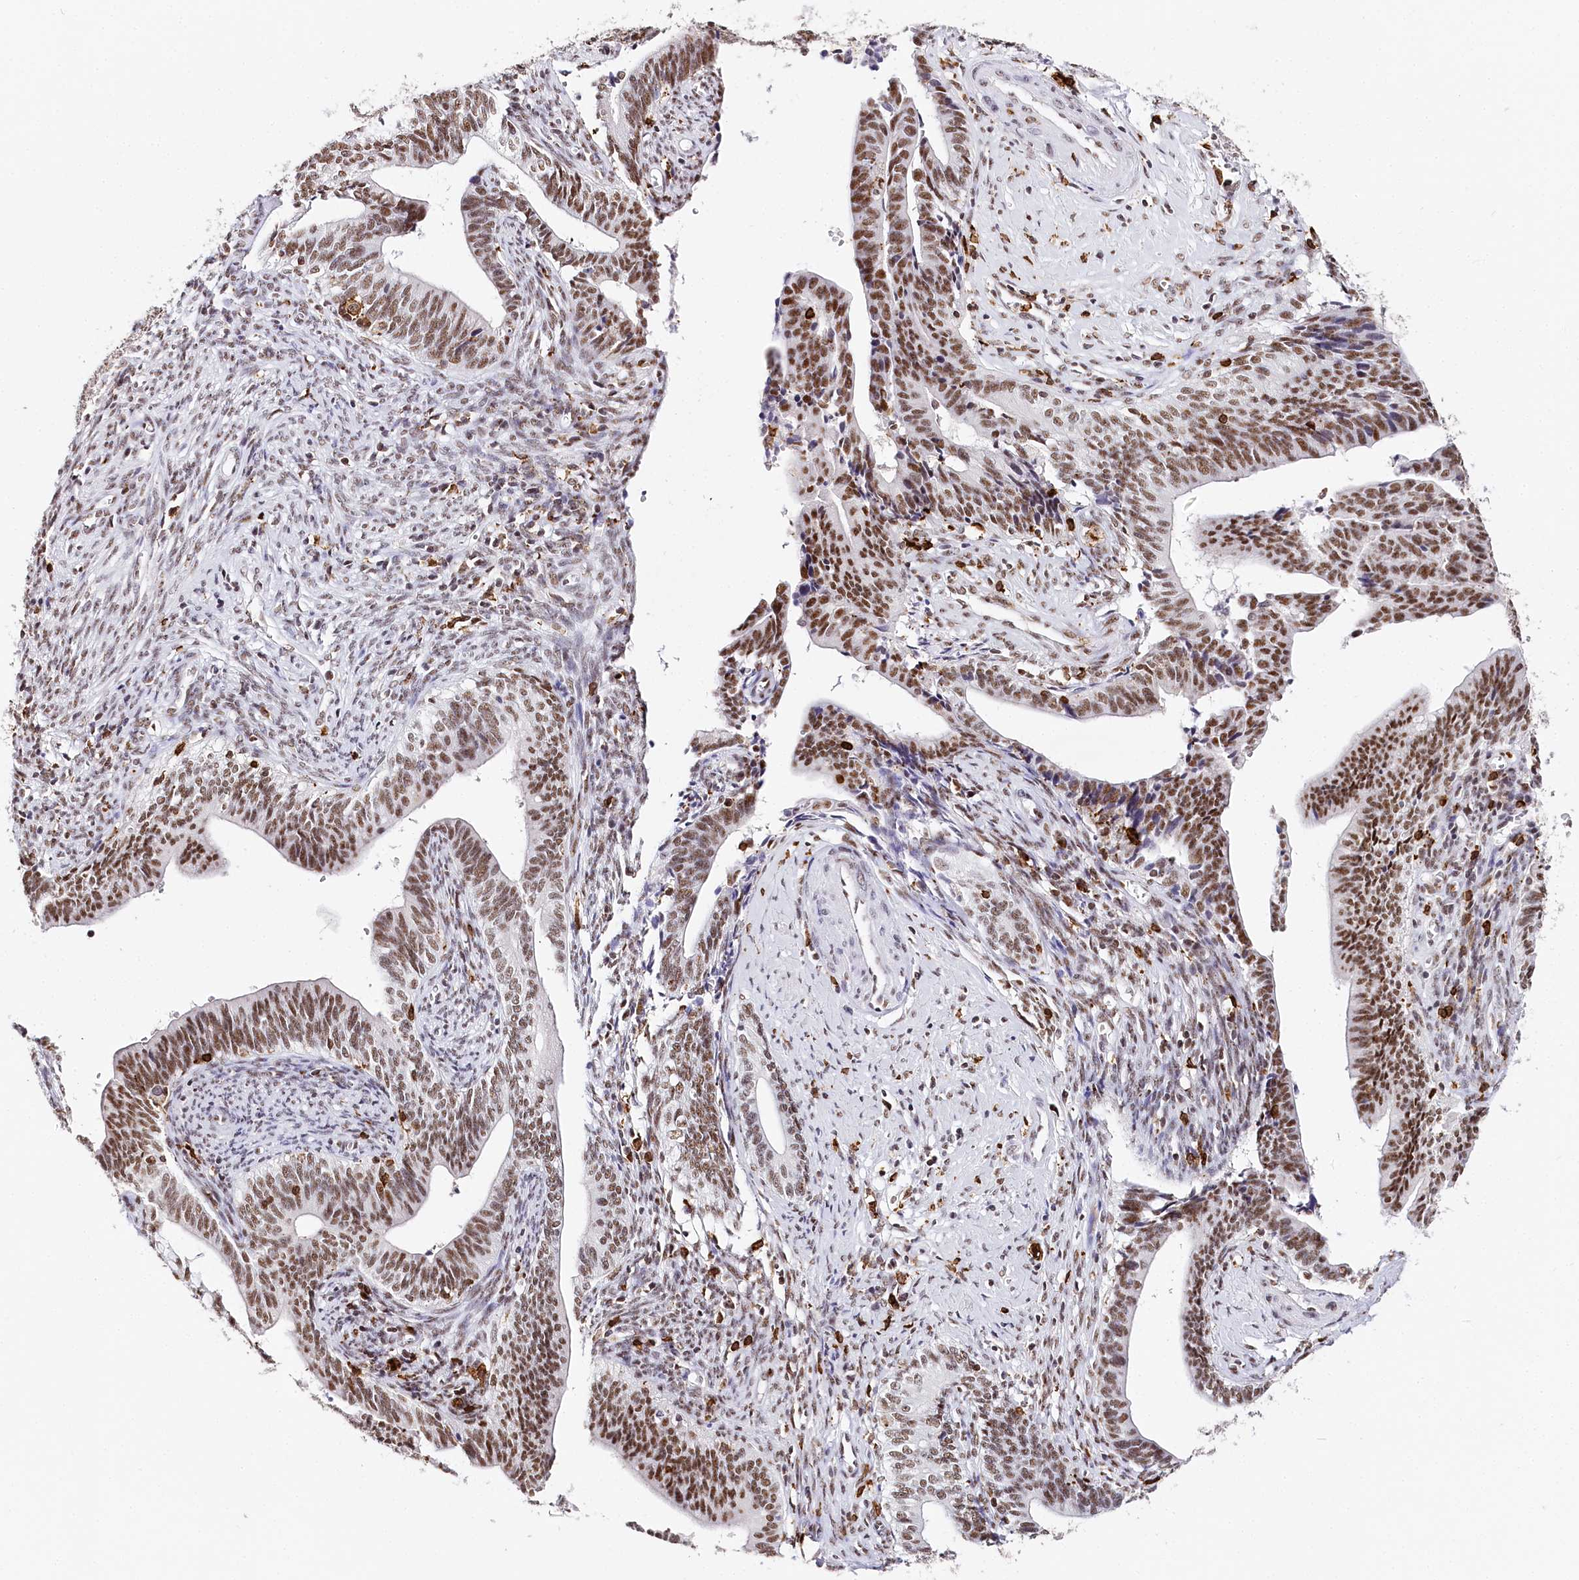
{"staining": {"intensity": "moderate", "quantity": ">75%", "location": "nuclear"}, "tissue": "cervical cancer", "cell_type": "Tumor cells", "image_type": "cancer", "snomed": [{"axis": "morphology", "description": "Adenocarcinoma, NOS"}, {"axis": "topography", "description": "Cervix"}], "caption": "Adenocarcinoma (cervical) stained for a protein (brown) reveals moderate nuclear positive staining in about >75% of tumor cells.", "gene": "BARD1", "patient": {"sex": "female", "age": 44}}